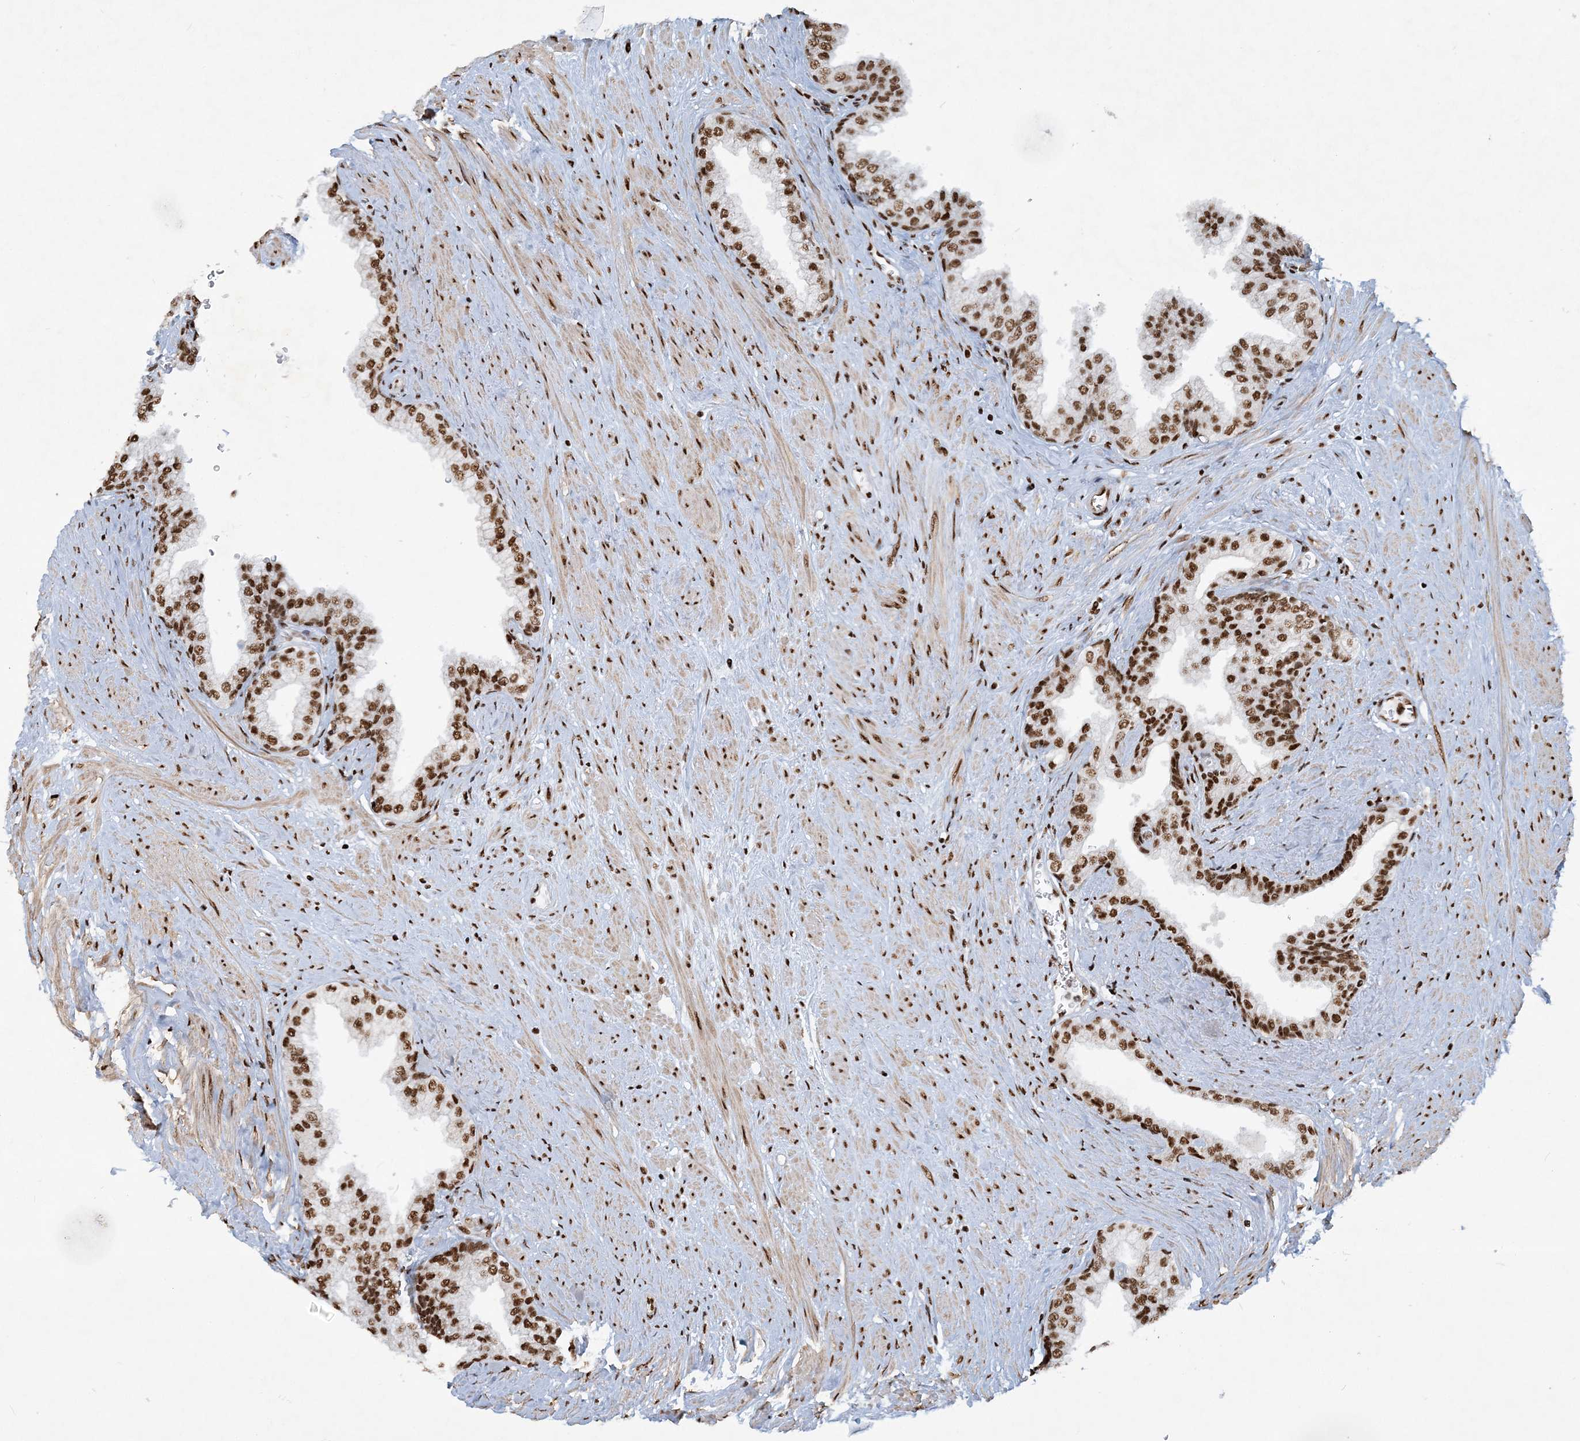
{"staining": {"intensity": "strong", "quantity": ">75%", "location": "nuclear"}, "tissue": "prostate", "cell_type": "Glandular cells", "image_type": "normal", "snomed": [{"axis": "morphology", "description": "Normal tissue, NOS"}, {"axis": "morphology", "description": "Urothelial carcinoma, Low grade"}, {"axis": "topography", "description": "Urinary bladder"}, {"axis": "topography", "description": "Prostate"}], "caption": "Strong nuclear positivity is identified in about >75% of glandular cells in benign prostate. Using DAB (3,3'-diaminobenzidine) (brown) and hematoxylin (blue) stains, captured at high magnification using brightfield microscopy.", "gene": "DELE1", "patient": {"sex": "male", "age": 60}}